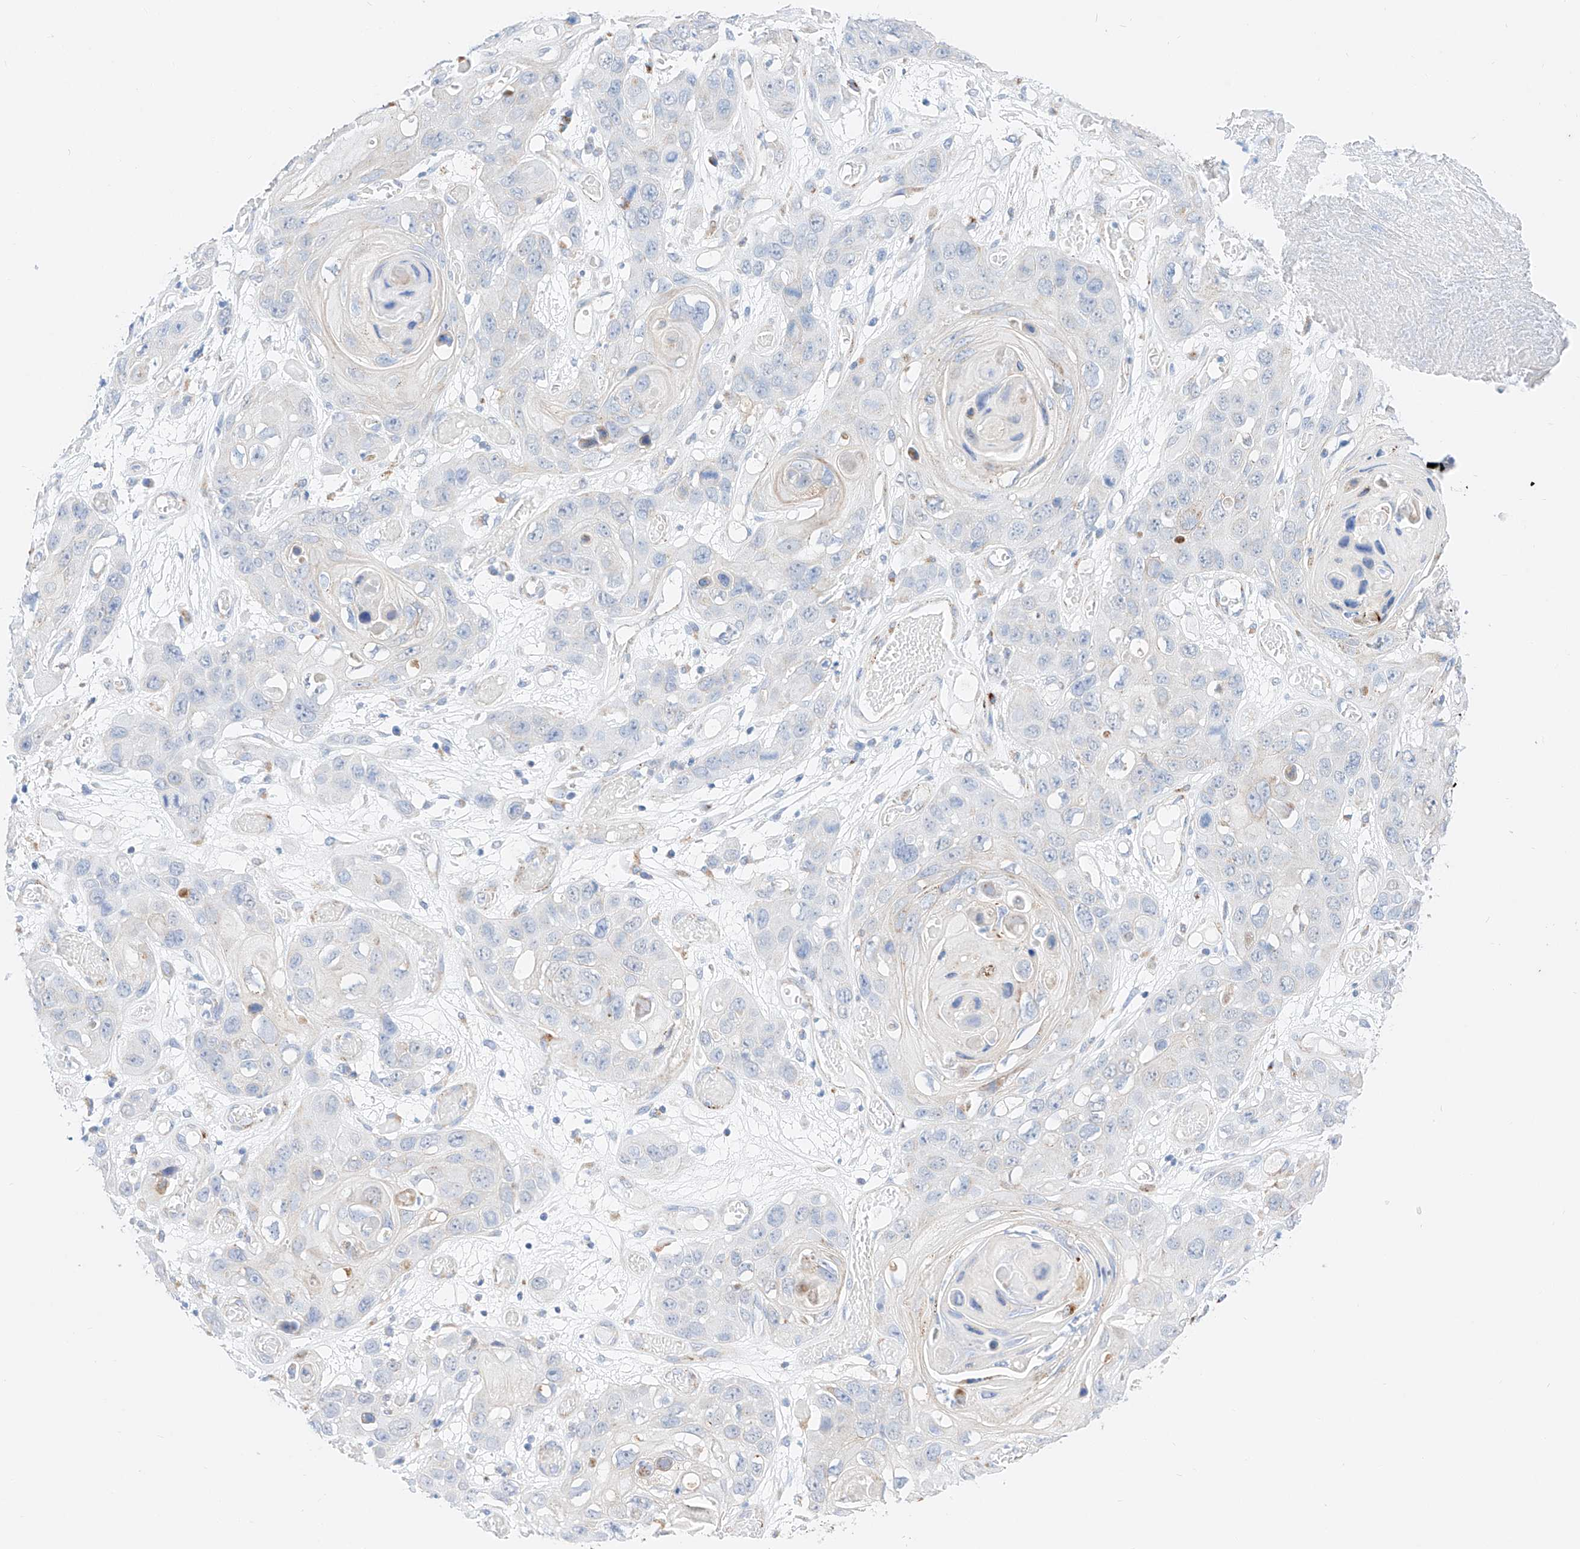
{"staining": {"intensity": "negative", "quantity": "none", "location": "none"}, "tissue": "skin cancer", "cell_type": "Tumor cells", "image_type": "cancer", "snomed": [{"axis": "morphology", "description": "Squamous cell carcinoma, NOS"}, {"axis": "topography", "description": "Skin"}], "caption": "Skin cancer (squamous cell carcinoma) stained for a protein using immunohistochemistry reveals no positivity tumor cells.", "gene": "C6orf62", "patient": {"sex": "male", "age": 55}}